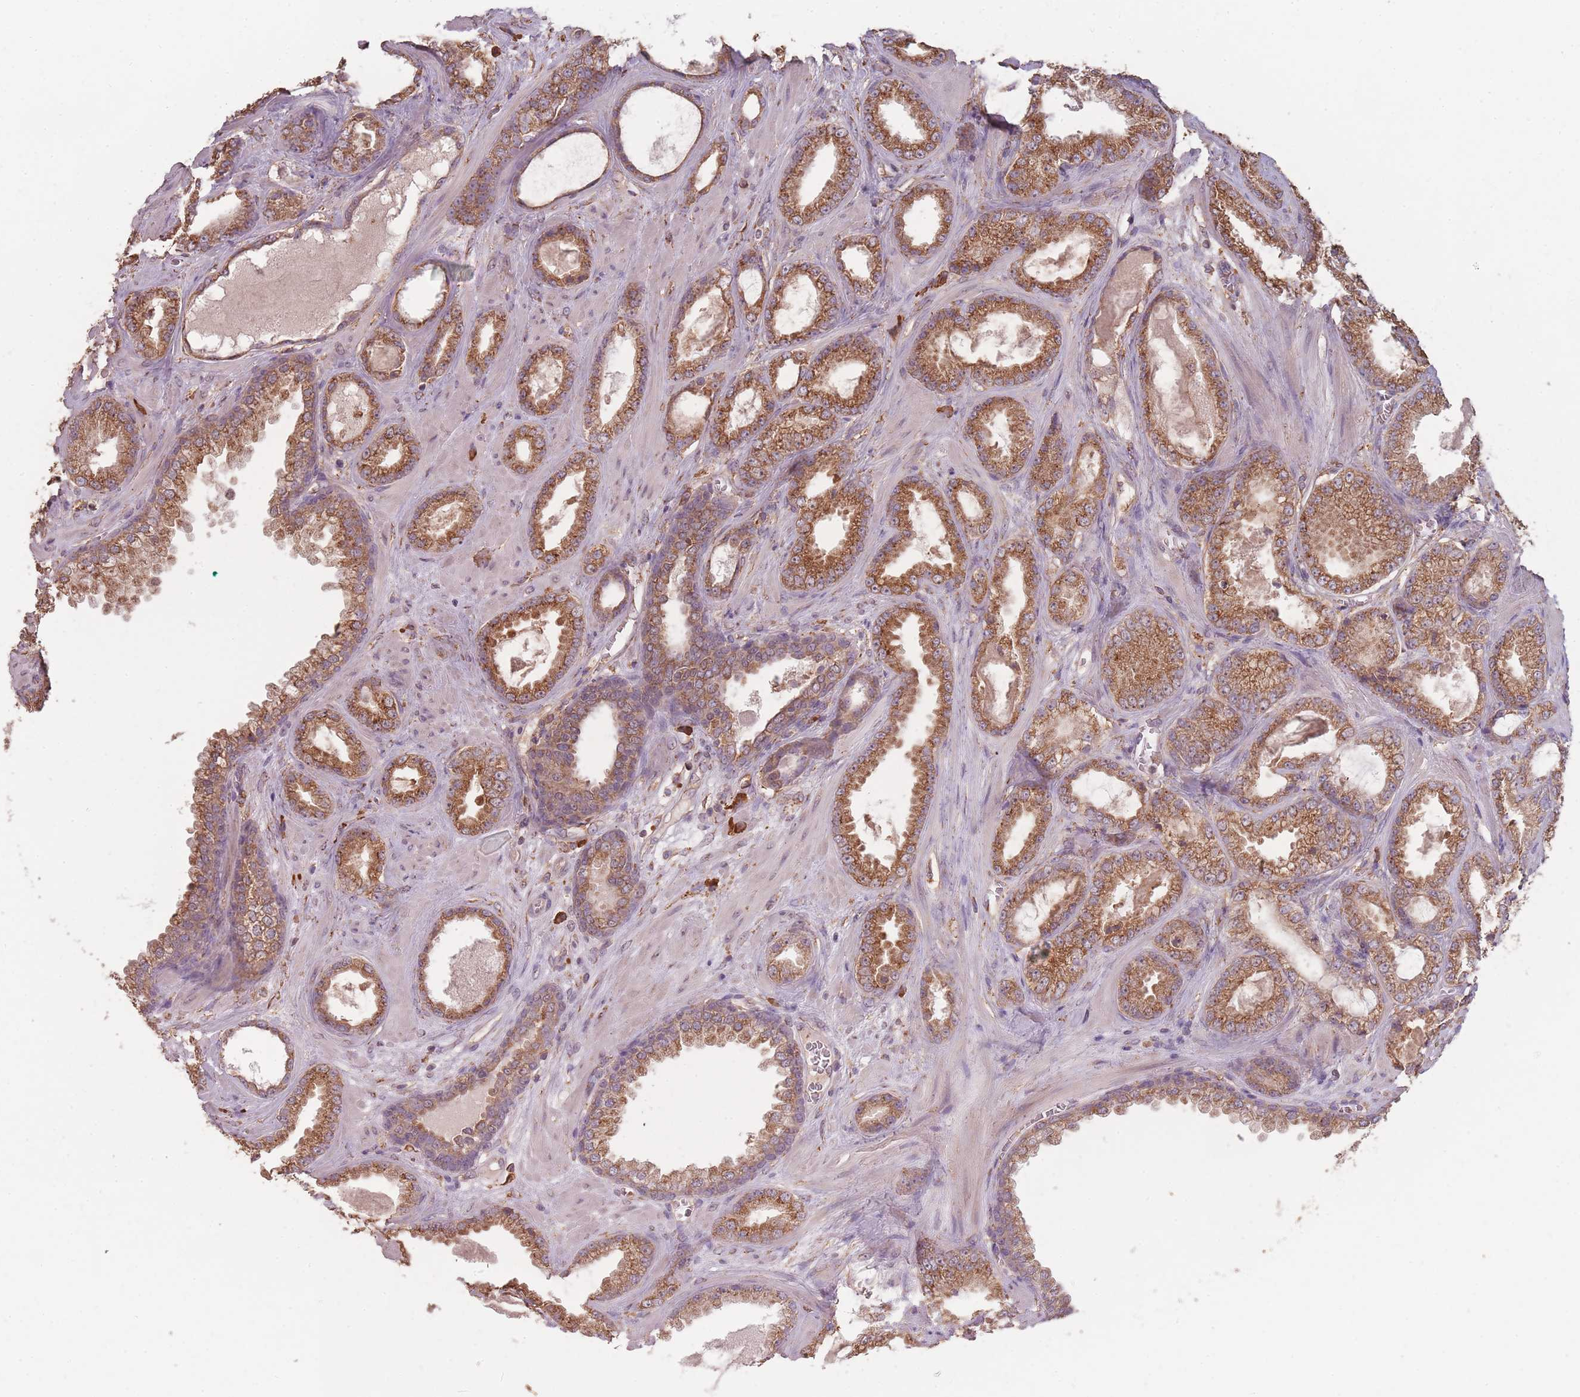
{"staining": {"intensity": "strong", "quantity": ">75%", "location": "cytoplasmic/membranous"}, "tissue": "prostate cancer", "cell_type": "Tumor cells", "image_type": "cancer", "snomed": [{"axis": "morphology", "description": "Adenocarcinoma, Low grade"}, {"axis": "topography", "description": "Prostate"}], "caption": "Low-grade adenocarcinoma (prostate) stained with immunohistochemistry shows strong cytoplasmic/membranous positivity in approximately >75% of tumor cells.", "gene": "SANBR", "patient": {"sex": "male", "age": 57}}